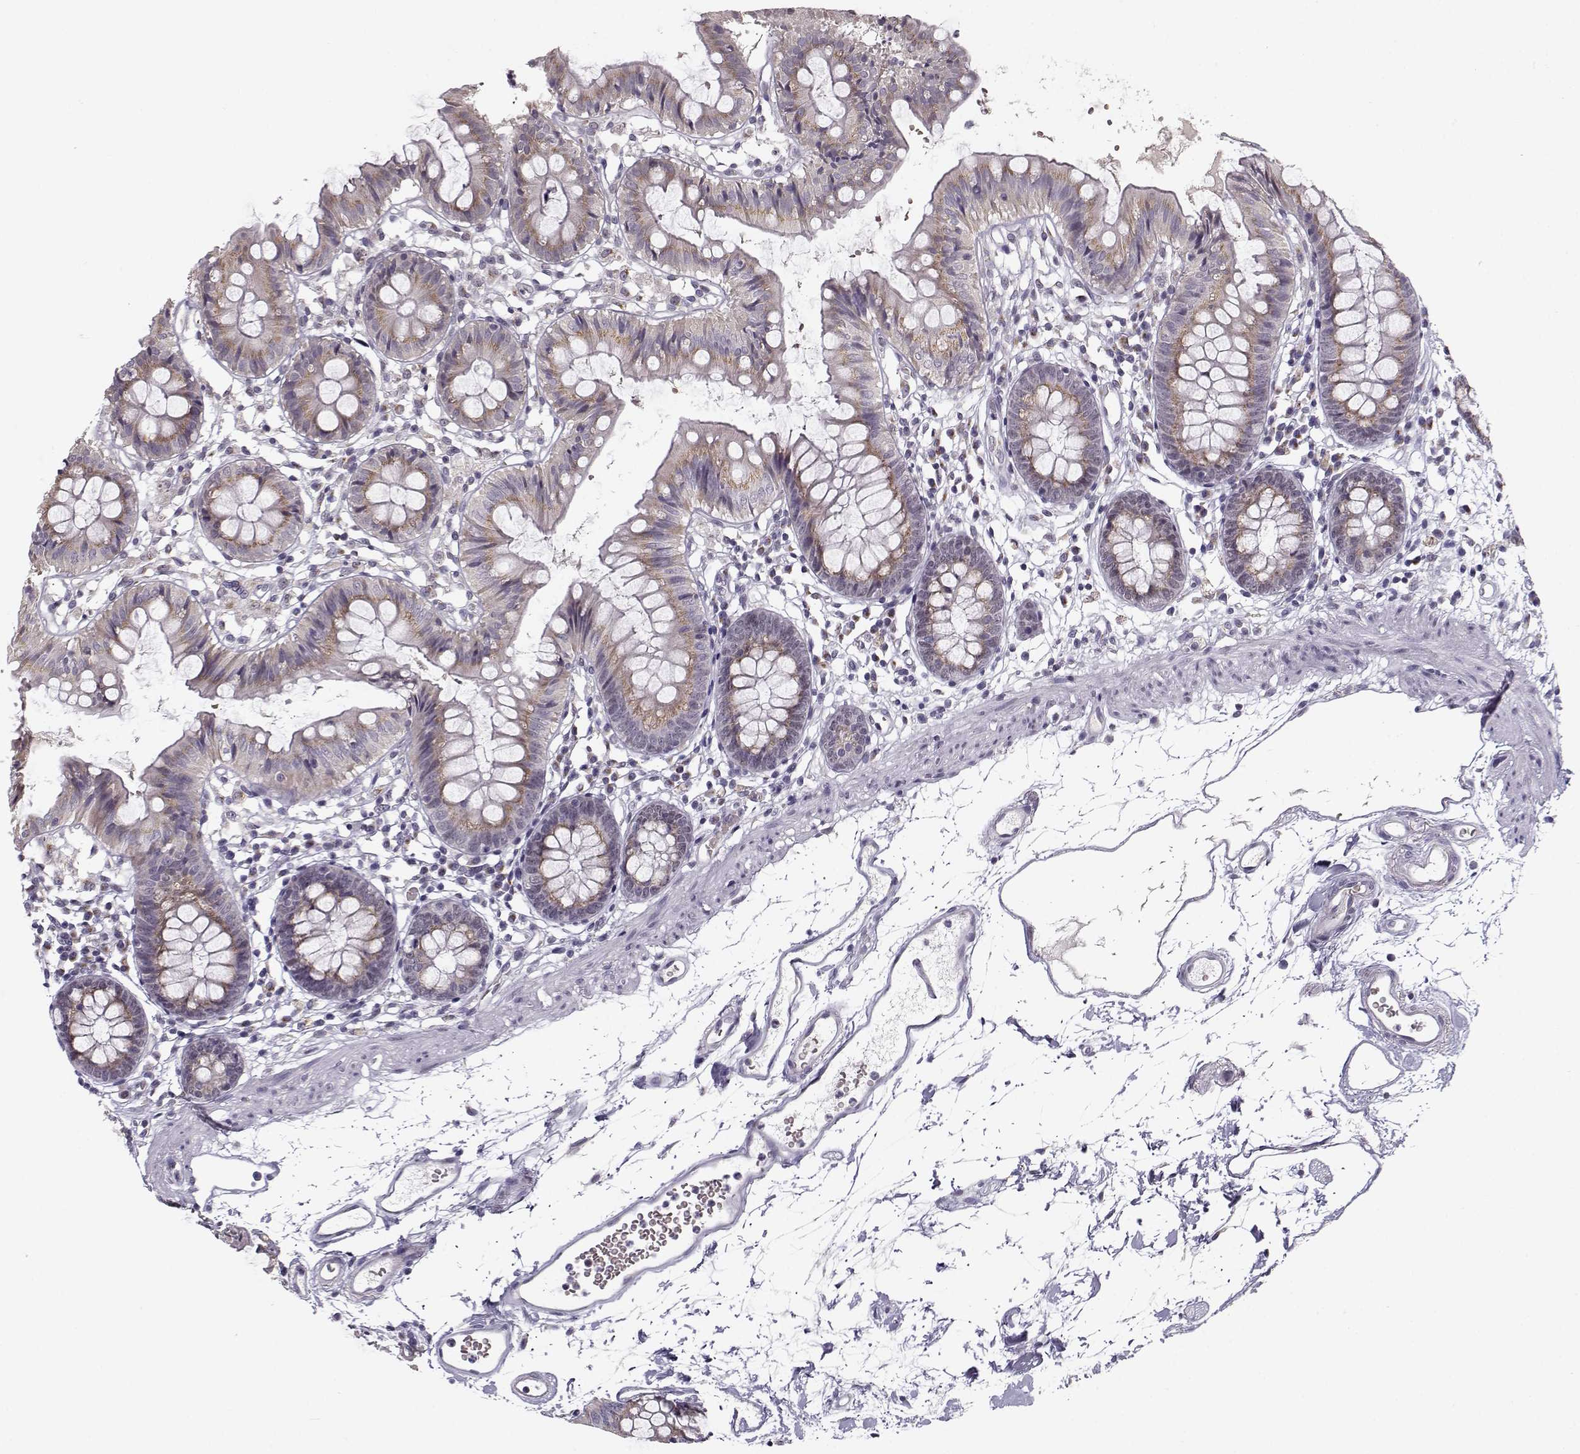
{"staining": {"intensity": "negative", "quantity": "none", "location": "none"}, "tissue": "colon", "cell_type": "Endothelial cells", "image_type": "normal", "snomed": [{"axis": "morphology", "description": "Normal tissue, NOS"}, {"axis": "topography", "description": "Colon"}], "caption": "Immunohistochemistry of normal colon exhibits no expression in endothelial cells.", "gene": "SLC4A5", "patient": {"sex": "female", "age": 84}}